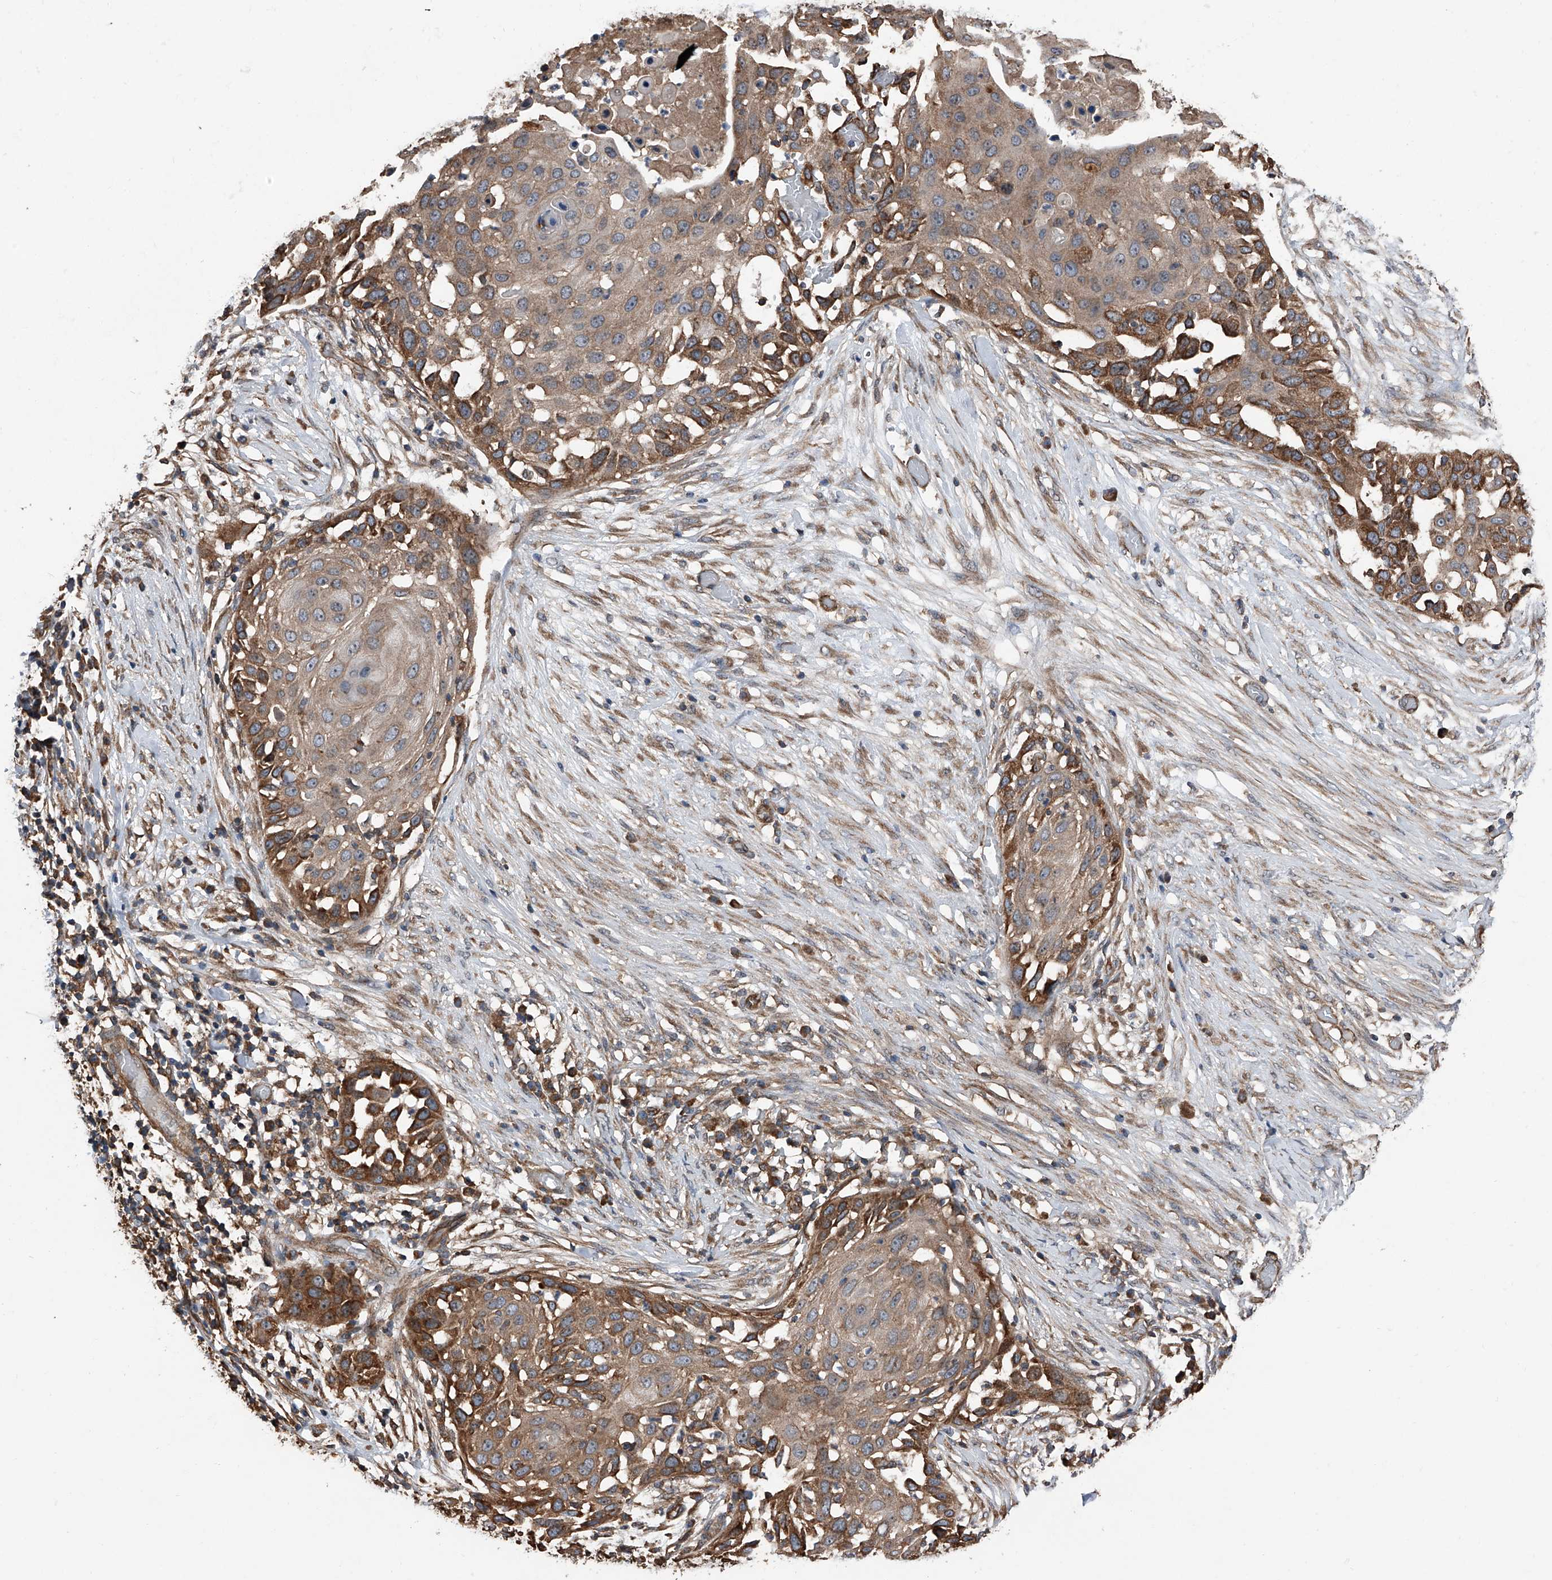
{"staining": {"intensity": "strong", "quantity": "<25%", "location": "cytoplasmic/membranous"}, "tissue": "skin cancer", "cell_type": "Tumor cells", "image_type": "cancer", "snomed": [{"axis": "morphology", "description": "Squamous cell carcinoma, NOS"}, {"axis": "topography", "description": "Skin"}], "caption": "A brown stain labels strong cytoplasmic/membranous positivity of a protein in skin cancer (squamous cell carcinoma) tumor cells. The staining was performed using DAB (3,3'-diaminobenzidine) to visualize the protein expression in brown, while the nuclei were stained in blue with hematoxylin (Magnification: 20x).", "gene": "KCNJ2", "patient": {"sex": "female", "age": 44}}